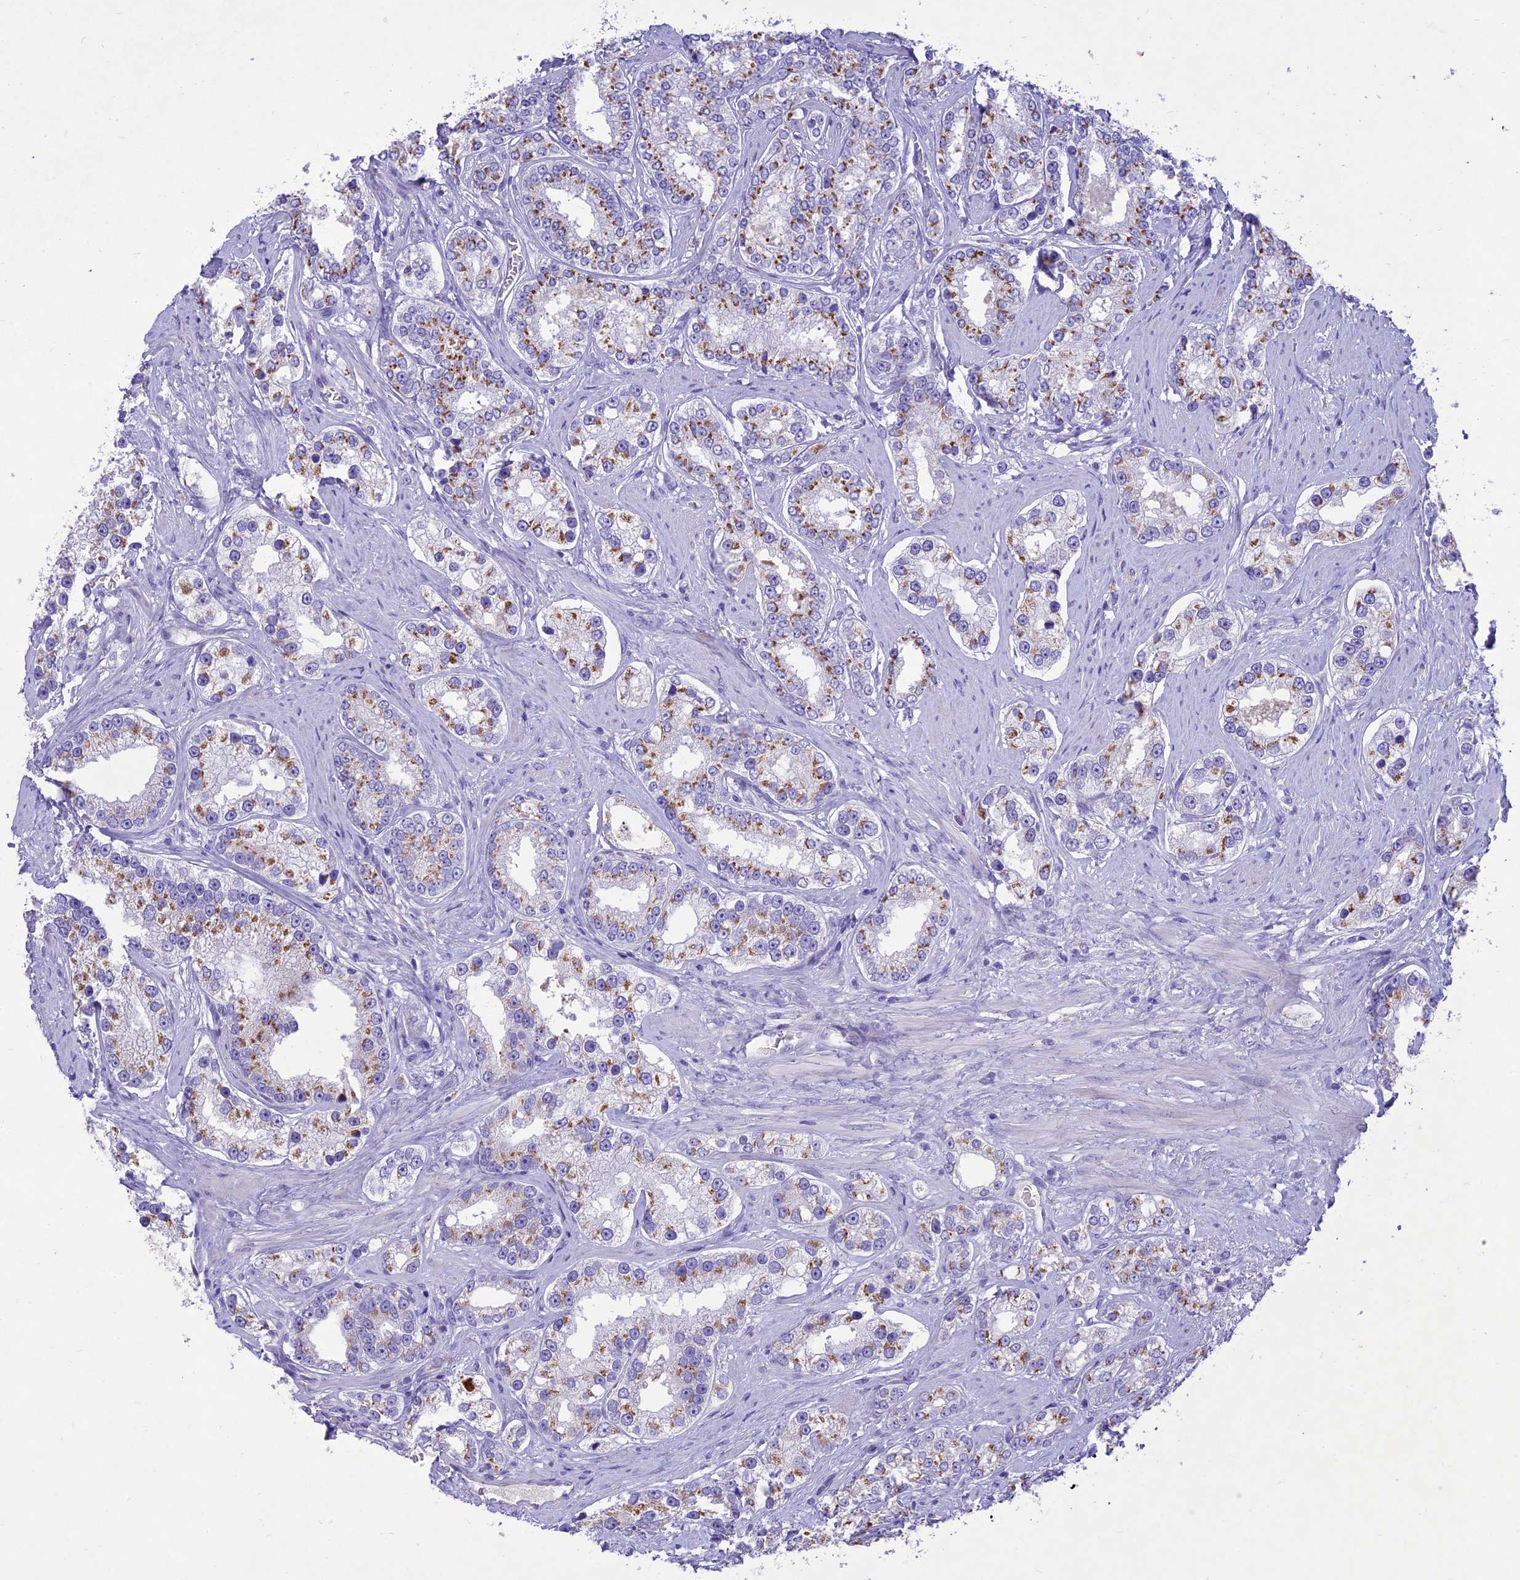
{"staining": {"intensity": "moderate", "quantity": ">75%", "location": "cytoplasmic/membranous"}, "tissue": "prostate cancer", "cell_type": "Tumor cells", "image_type": "cancer", "snomed": [{"axis": "morphology", "description": "Normal tissue, NOS"}, {"axis": "morphology", "description": "Adenocarcinoma, High grade"}, {"axis": "topography", "description": "Prostate"}], "caption": "IHC image of adenocarcinoma (high-grade) (prostate) stained for a protein (brown), which reveals medium levels of moderate cytoplasmic/membranous staining in approximately >75% of tumor cells.", "gene": "SLC13A5", "patient": {"sex": "male", "age": 83}}